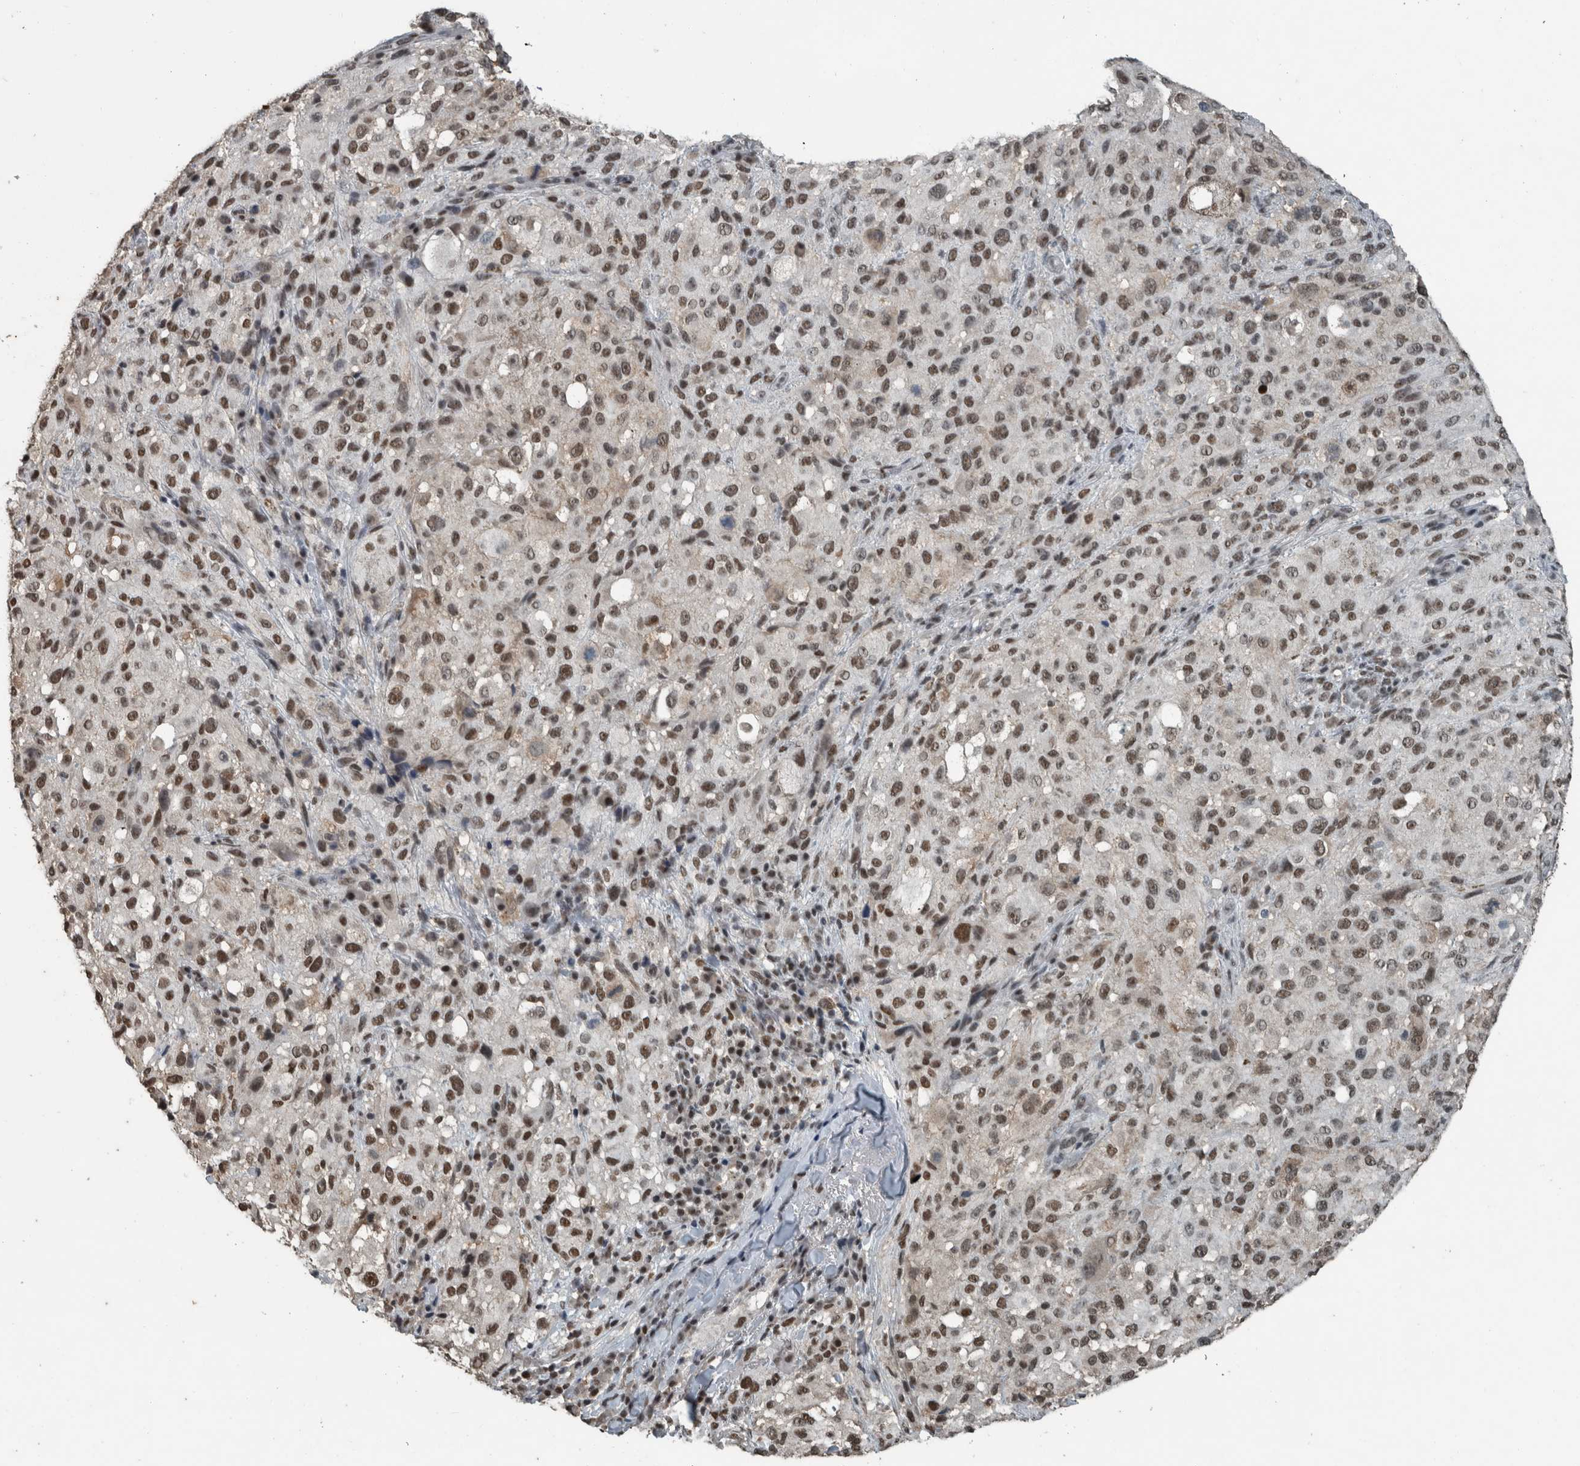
{"staining": {"intensity": "moderate", "quantity": ">75%", "location": "nuclear"}, "tissue": "melanoma", "cell_type": "Tumor cells", "image_type": "cancer", "snomed": [{"axis": "morphology", "description": "Necrosis, NOS"}, {"axis": "morphology", "description": "Malignant melanoma, NOS"}, {"axis": "topography", "description": "Skin"}], "caption": "High-magnification brightfield microscopy of melanoma stained with DAB (brown) and counterstained with hematoxylin (blue). tumor cells exhibit moderate nuclear expression is present in approximately>75% of cells. (DAB (3,3'-diaminobenzidine) IHC with brightfield microscopy, high magnification).", "gene": "ZNF24", "patient": {"sex": "female", "age": 87}}